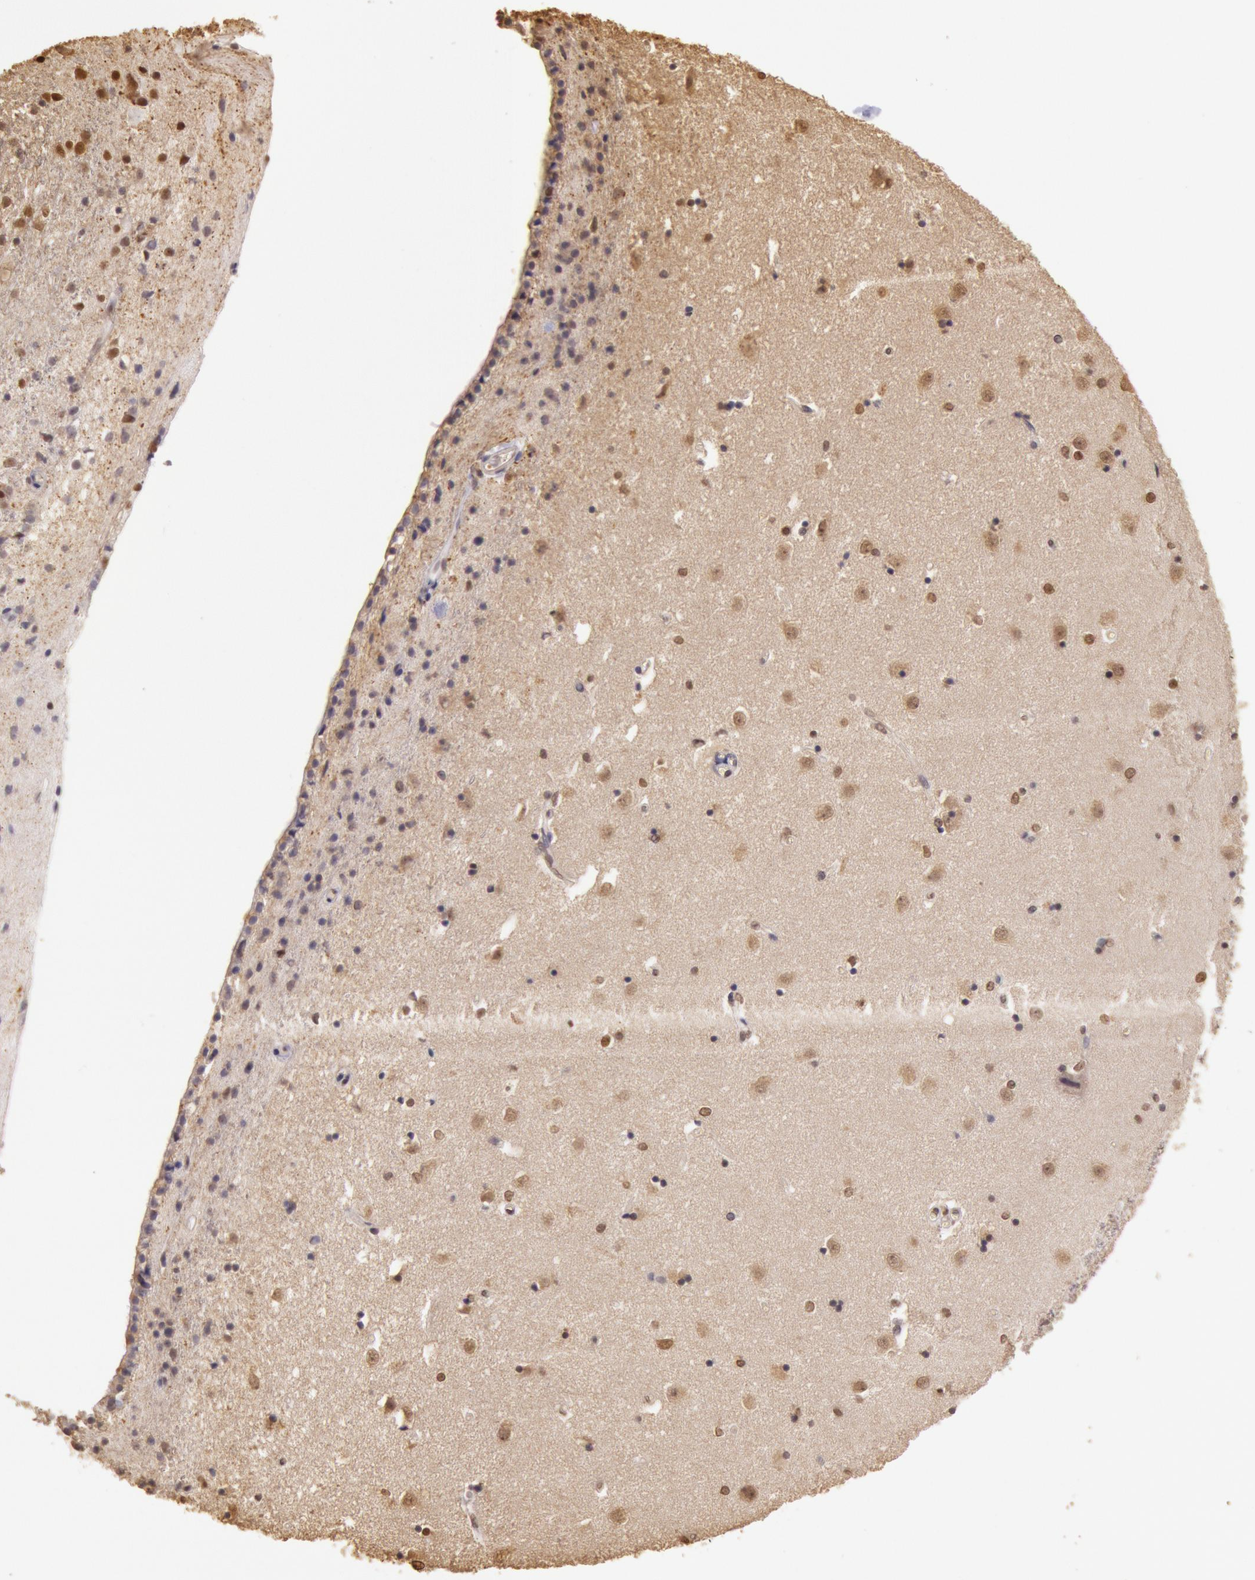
{"staining": {"intensity": "moderate", "quantity": "25%-75%", "location": "nuclear"}, "tissue": "caudate", "cell_type": "Glial cells", "image_type": "normal", "snomed": [{"axis": "morphology", "description": "Normal tissue, NOS"}, {"axis": "topography", "description": "Lateral ventricle wall"}], "caption": "IHC of benign human caudate reveals medium levels of moderate nuclear staining in approximately 25%-75% of glial cells.", "gene": "SOD1", "patient": {"sex": "female", "age": 54}}